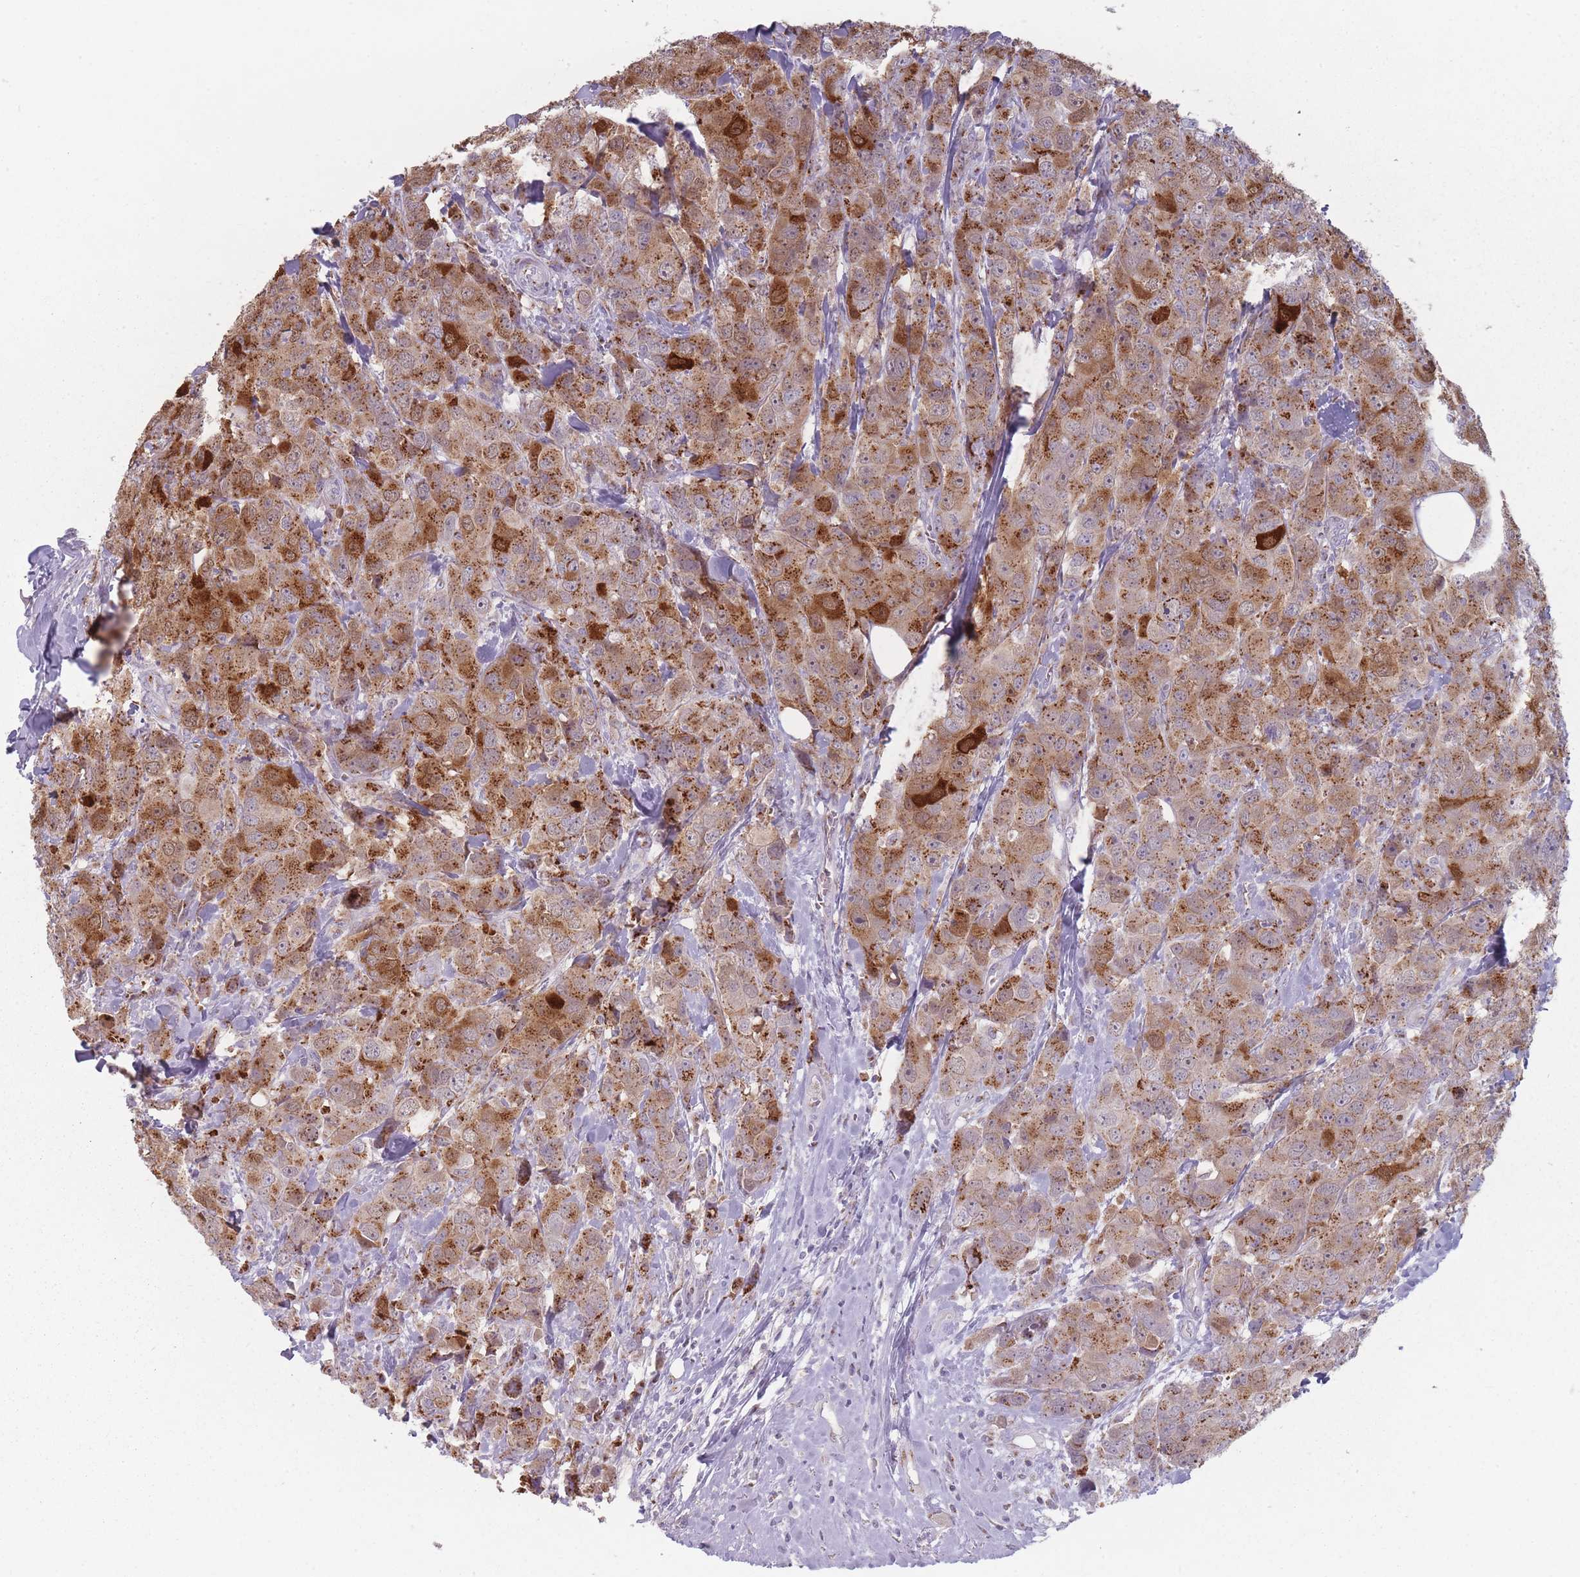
{"staining": {"intensity": "strong", "quantity": ">75%", "location": "cytoplasmic/membranous"}, "tissue": "breast cancer", "cell_type": "Tumor cells", "image_type": "cancer", "snomed": [{"axis": "morphology", "description": "Duct carcinoma"}, {"axis": "topography", "description": "Breast"}], "caption": "Immunohistochemistry (IHC) micrograph of infiltrating ductal carcinoma (breast) stained for a protein (brown), which reveals high levels of strong cytoplasmic/membranous positivity in approximately >75% of tumor cells.", "gene": "MAN1B1", "patient": {"sex": "female", "age": 43}}